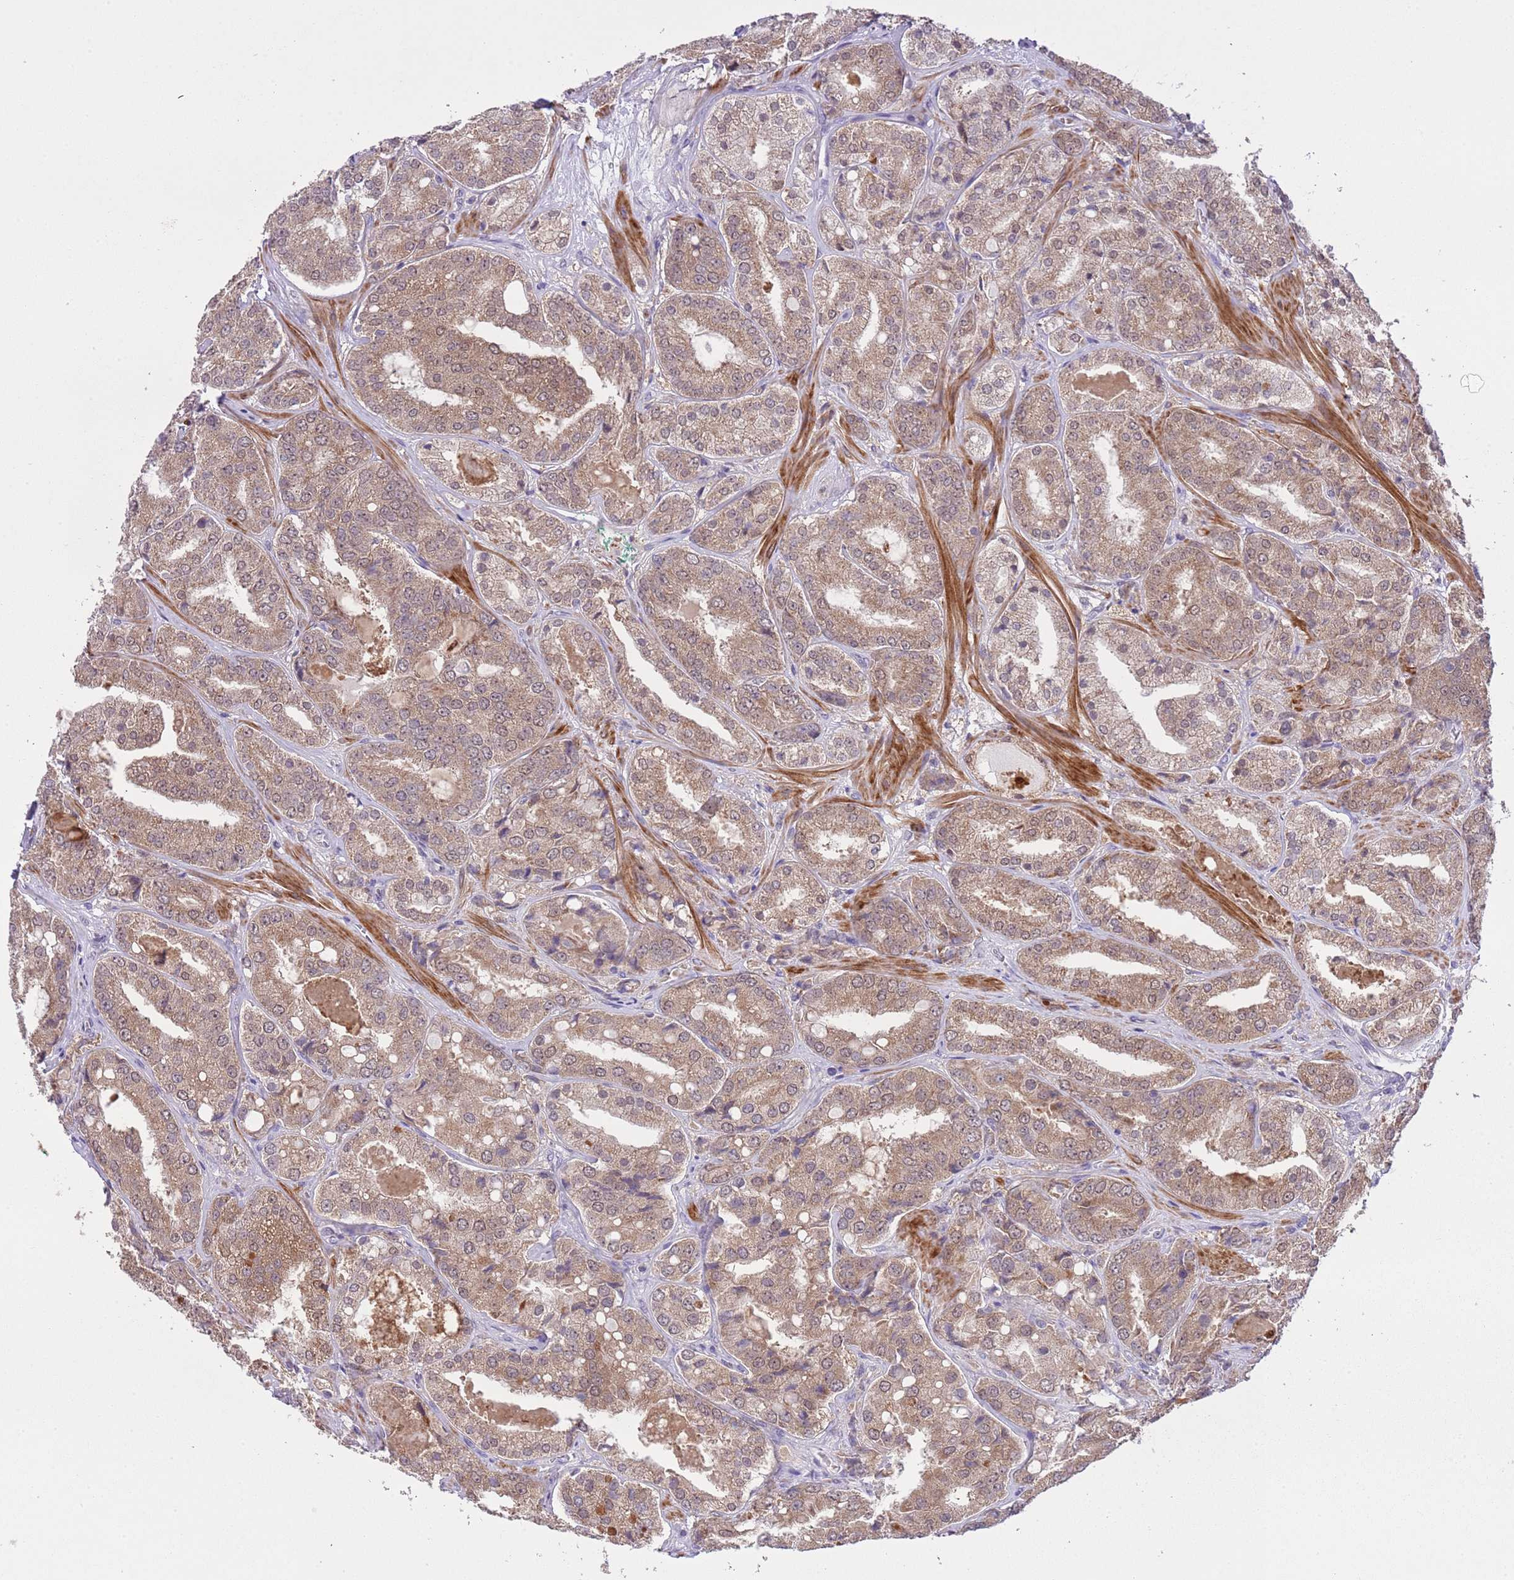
{"staining": {"intensity": "moderate", "quantity": ">75%", "location": "cytoplasmic/membranous,nuclear"}, "tissue": "prostate cancer", "cell_type": "Tumor cells", "image_type": "cancer", "snomed": [{"axis": "morphology", "description": "Adenocarcinoma, High grade"}, {"axis": "topography", "description": "Prostate"}], "caption": "Prostate high-grade adenocarcinoma stained for a protein reveals moderate cytoplasmic/membranous and nuclear positivity in tumor cells. The staining was performed using DAB (3,3'-diaminobenzidine), with brown indicating positive protein expression. Nuclei are stained blue with hematoxylin.", "gene": "GALK2", "patient": {"sex": "male", "age": 63}}